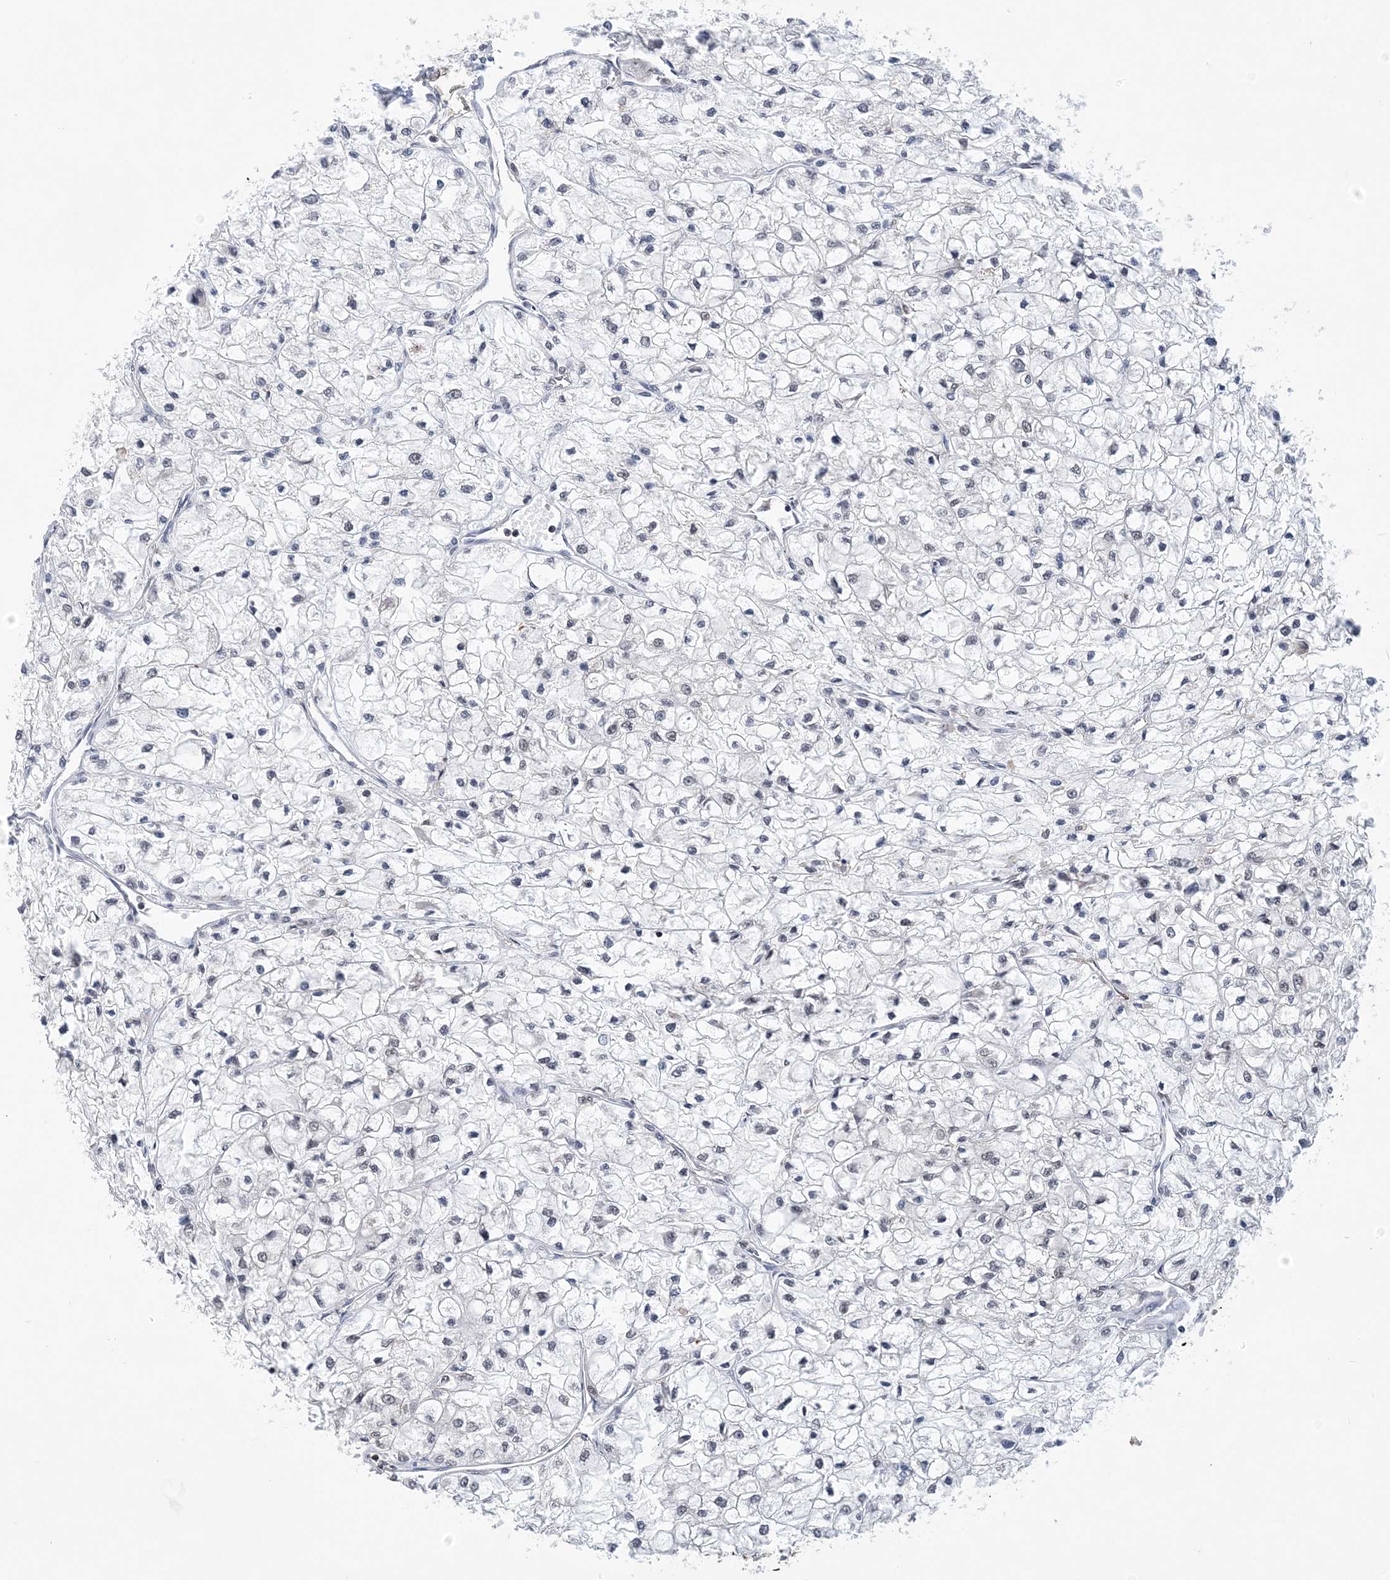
{"staining": {"intensity": "weak", "quantity": "25%-75%", "location": "cytoplasmic/membranous"}, "tissue": "renal cancer", "cell_type": "Tumor cells", "image_type": "cancer", "snomed": [{"axis": "morphology", "description": "Adenocarcinoma, NOS"}, {"axis": "topography", "description": "Kidney"}], "caption": "Immunohistochemical staining of adenocarcinoma (renal) displays weak cytoplasmic/membranous protein positivity in about 25%-75% of tumor cells.", "gene": "CCDC152", "patient": {"sex": "male", "age": 80}}